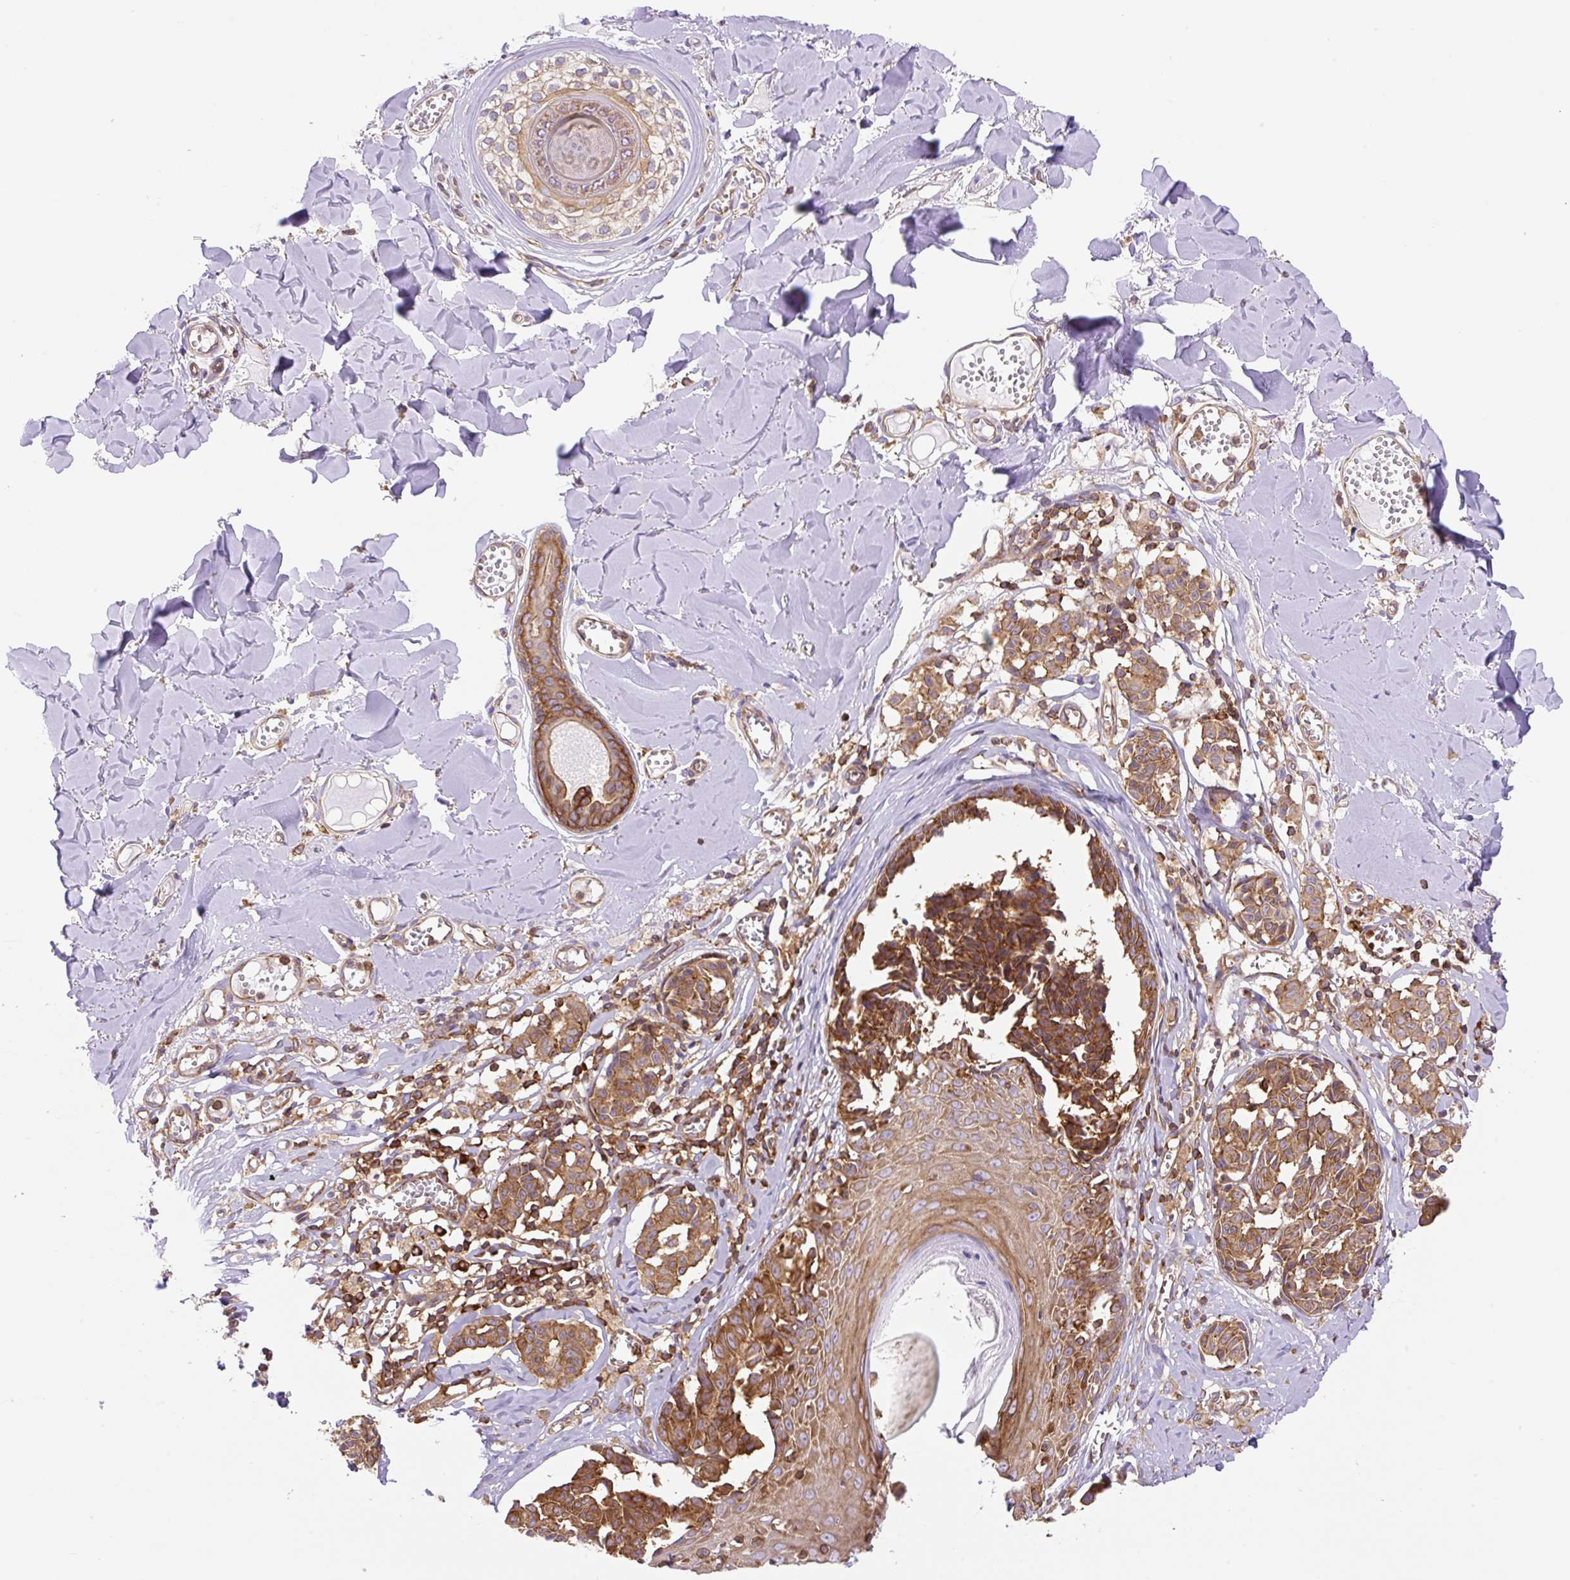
{"staining": {"intensity": "moderate", "quantity": ">75%", "location": "cytoplasmic/membranous"}, "tissue": "melanoma", "cell_type": "Tumor cells", "image_type": "cancer", "snomed": [{"axis": "morphology", "description": "Malignant melanoma, NOS"}, {"axis": "topography", "description": "Skin"}], "caption": "Approximately >75% of tumor cells in melanoma exhibit moderate cytoplasmic/membranous protein expression as visualized by brown immunohistochemical staining.", "gene": "DNM2", "patient": {"sex": "female", "age": 43}}